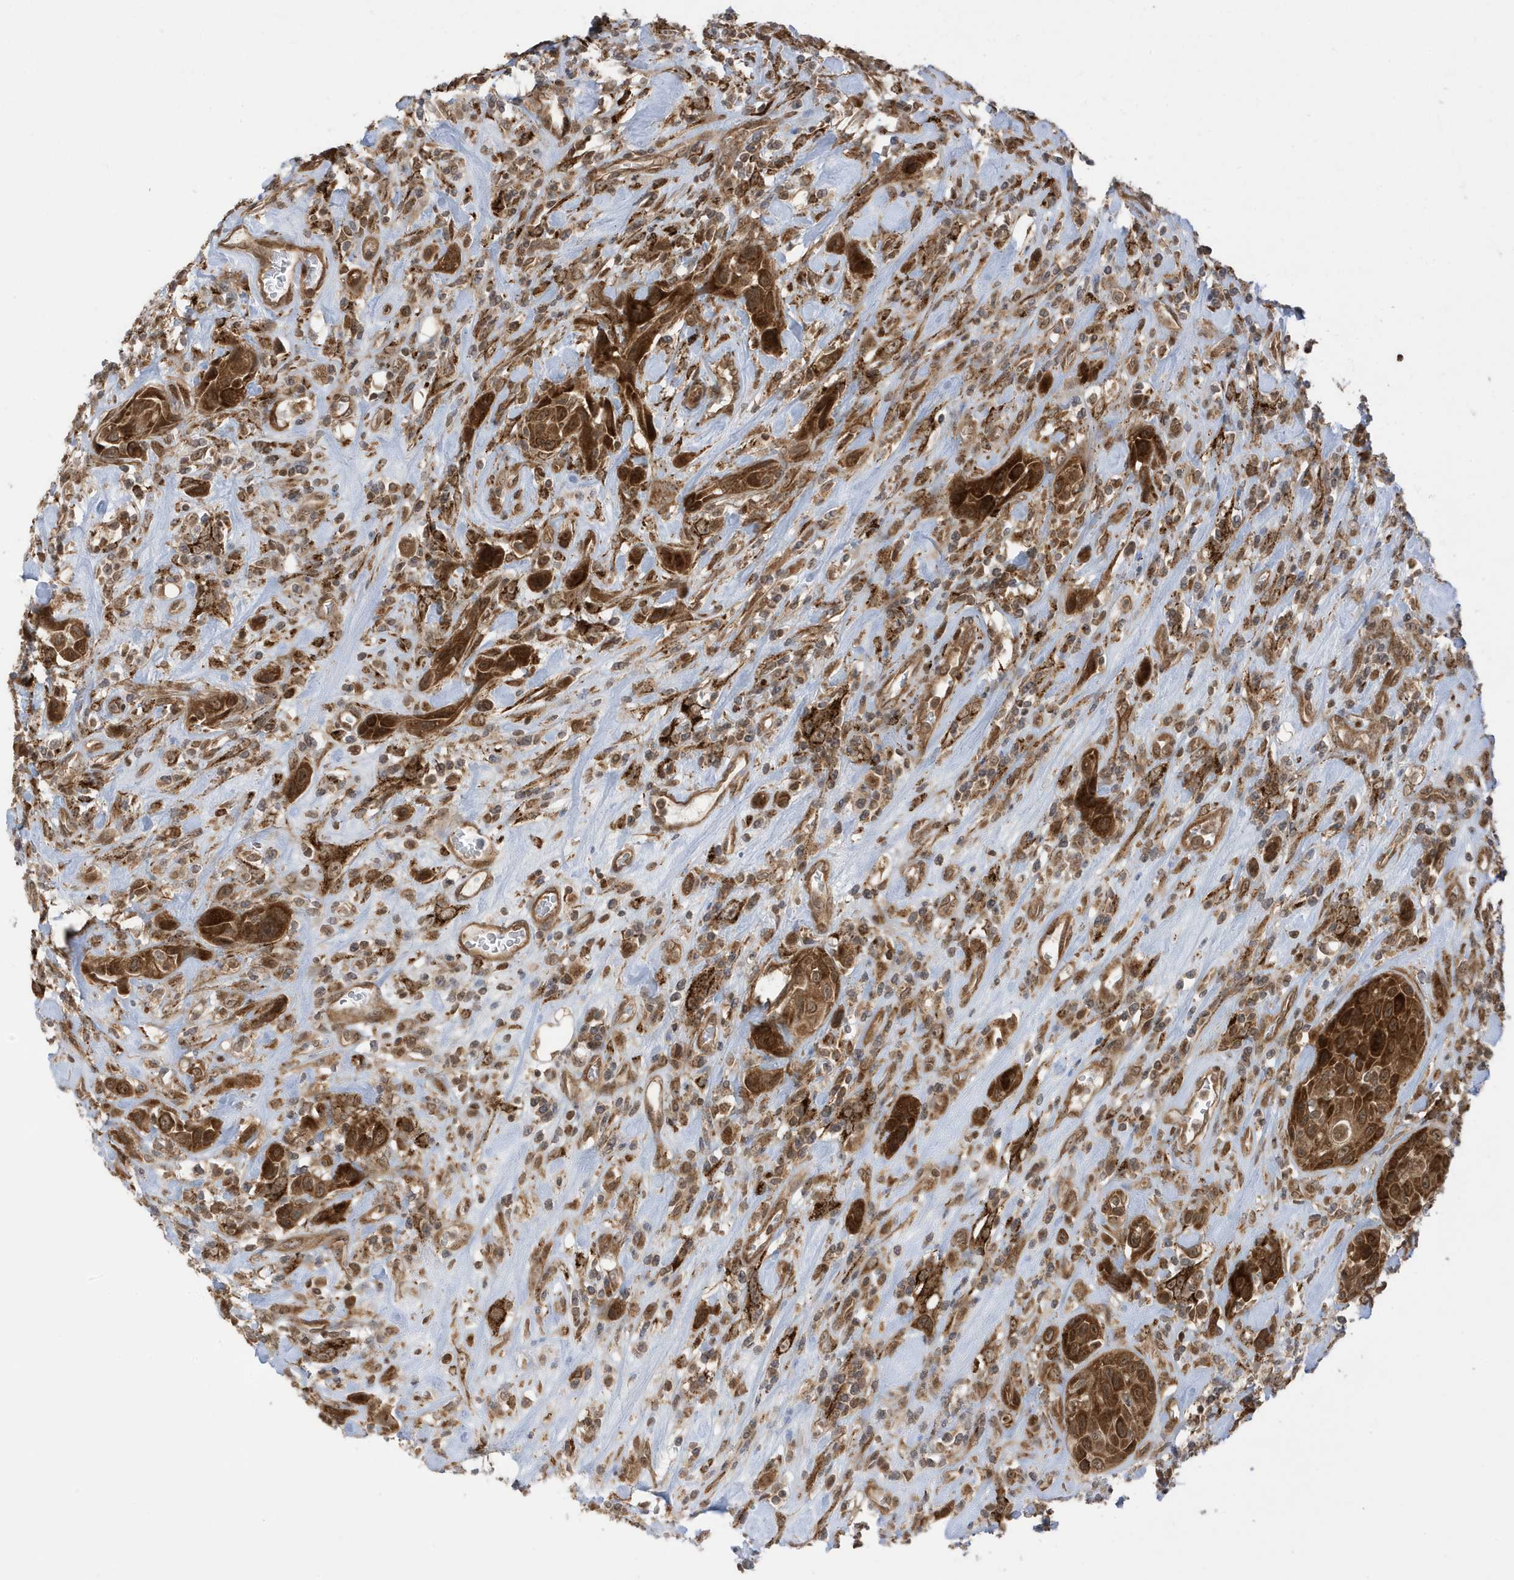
{"staining": {"intensity": "strong", "quantity": ">75%", "location": "cytoplasmic/membranous"}, "tissue": "urothelial cancer", "cell_type": "Tumor cells", "image_type": "cancer", "snomed": [{"axis": "morphology", "description": "Urothelial carcinoma, High grade"}, {"axis": "topography", "description": "Urinary bladder"}], "caption": "Urothelial cancer stained with IHC reveals strong cytoplasmic/membranous expression in about >75% of tumor cells.", "gene": "DHX36", "patient": {"sex": "male", "age": 50}}